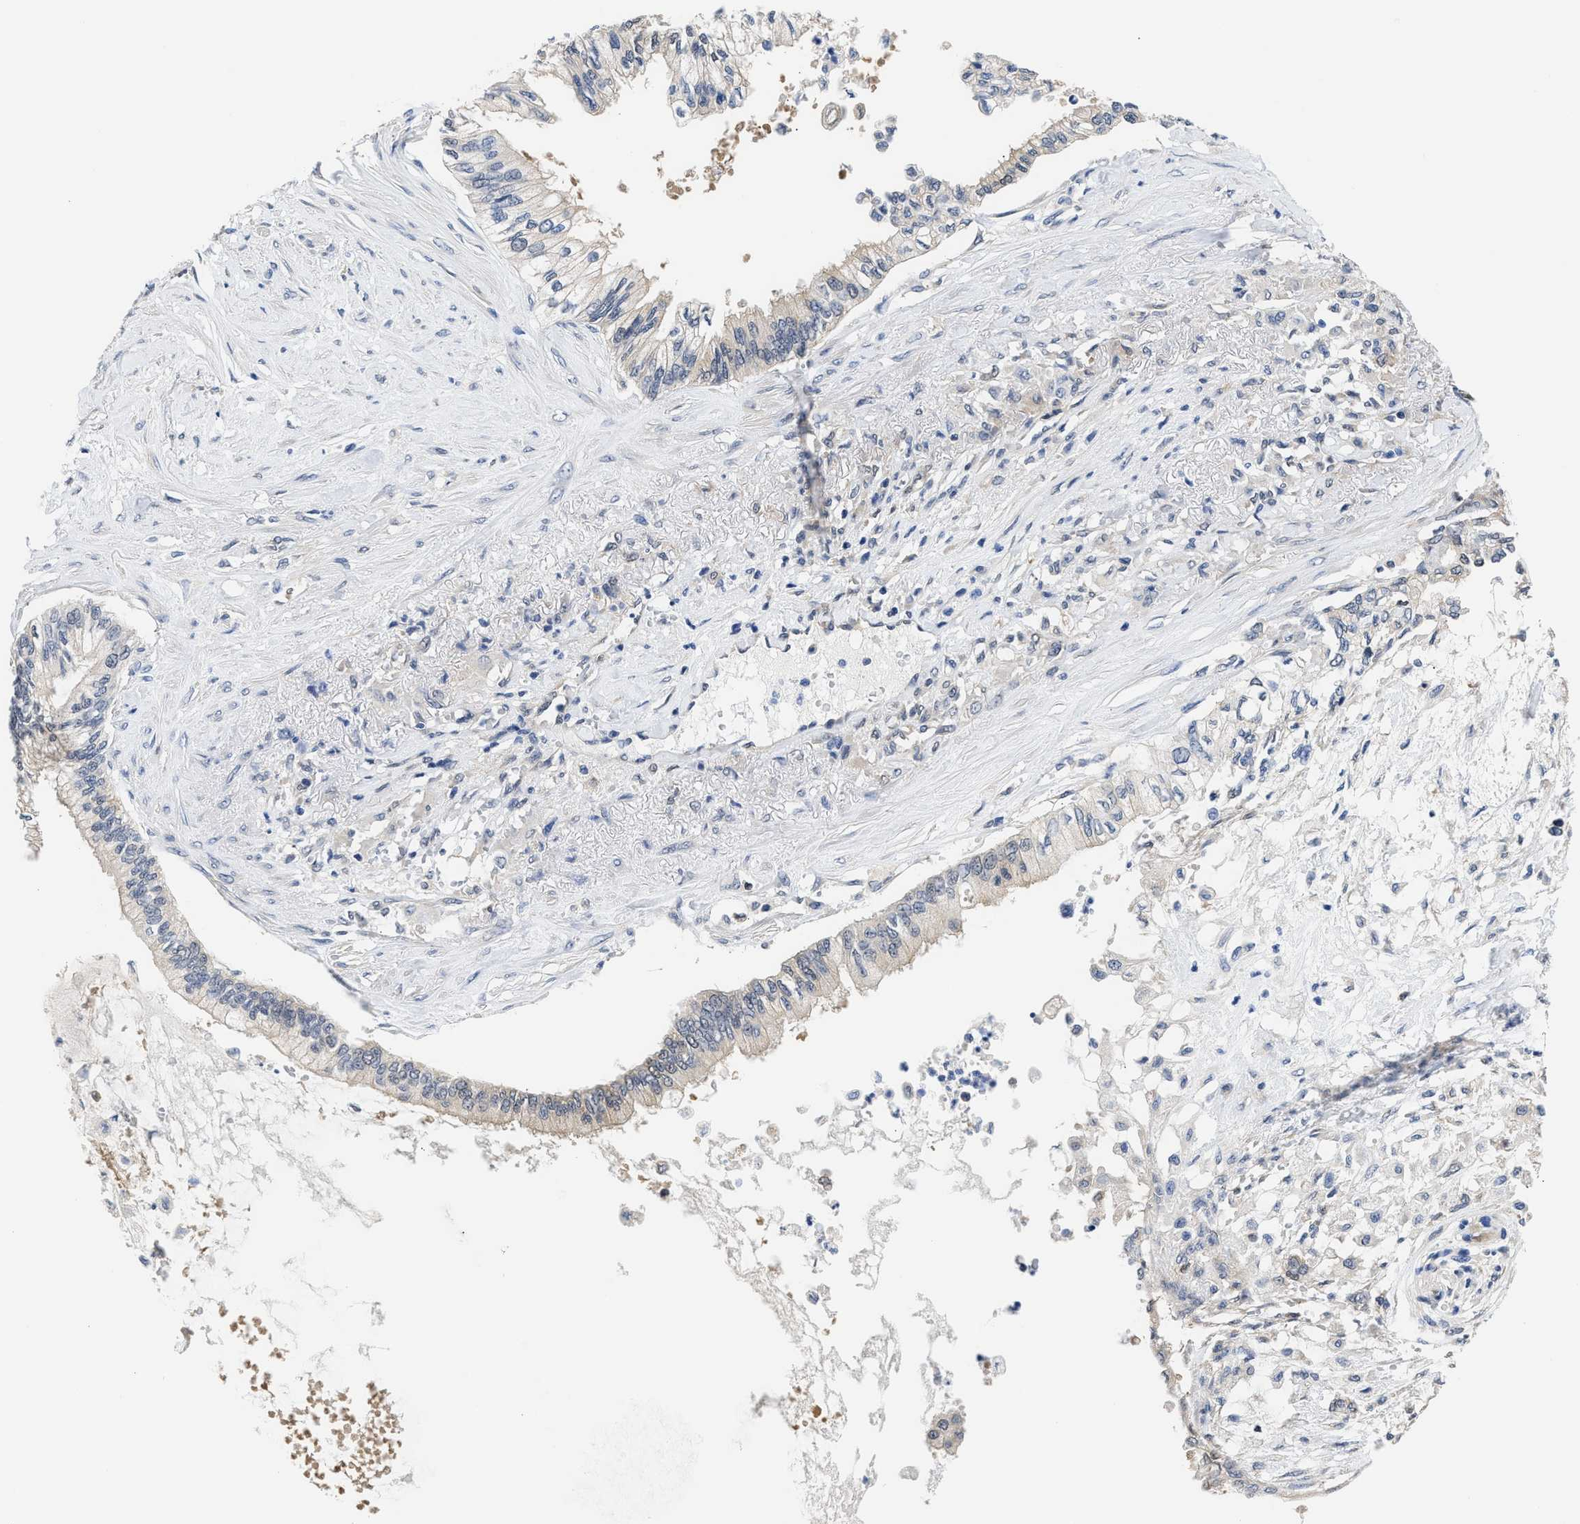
{"staining": {"intensity": "weak", "quantity": "<25%", "location": "cytoplasmic/membranous"}, "tissue": "pancreatic cancer", "cell_type": "Tumor cells", "image_type": "cancer", "snomed": [{"axis": "morphology", "description": "Normal tissue, NOS"}, {"axis": "morphology", "description": "Adenocarcinoma, NOS"}, {"axis": "topography", "description": "Pancreas"}, {"axis": "topography", "description": "Duodenum"}], "caption": "This is an IHC image of human pancreatic adenocarcinoma. There is no expression in tumor cells.", "gene": "XPO5", "patient": {"sex": "female", "age": 60}}